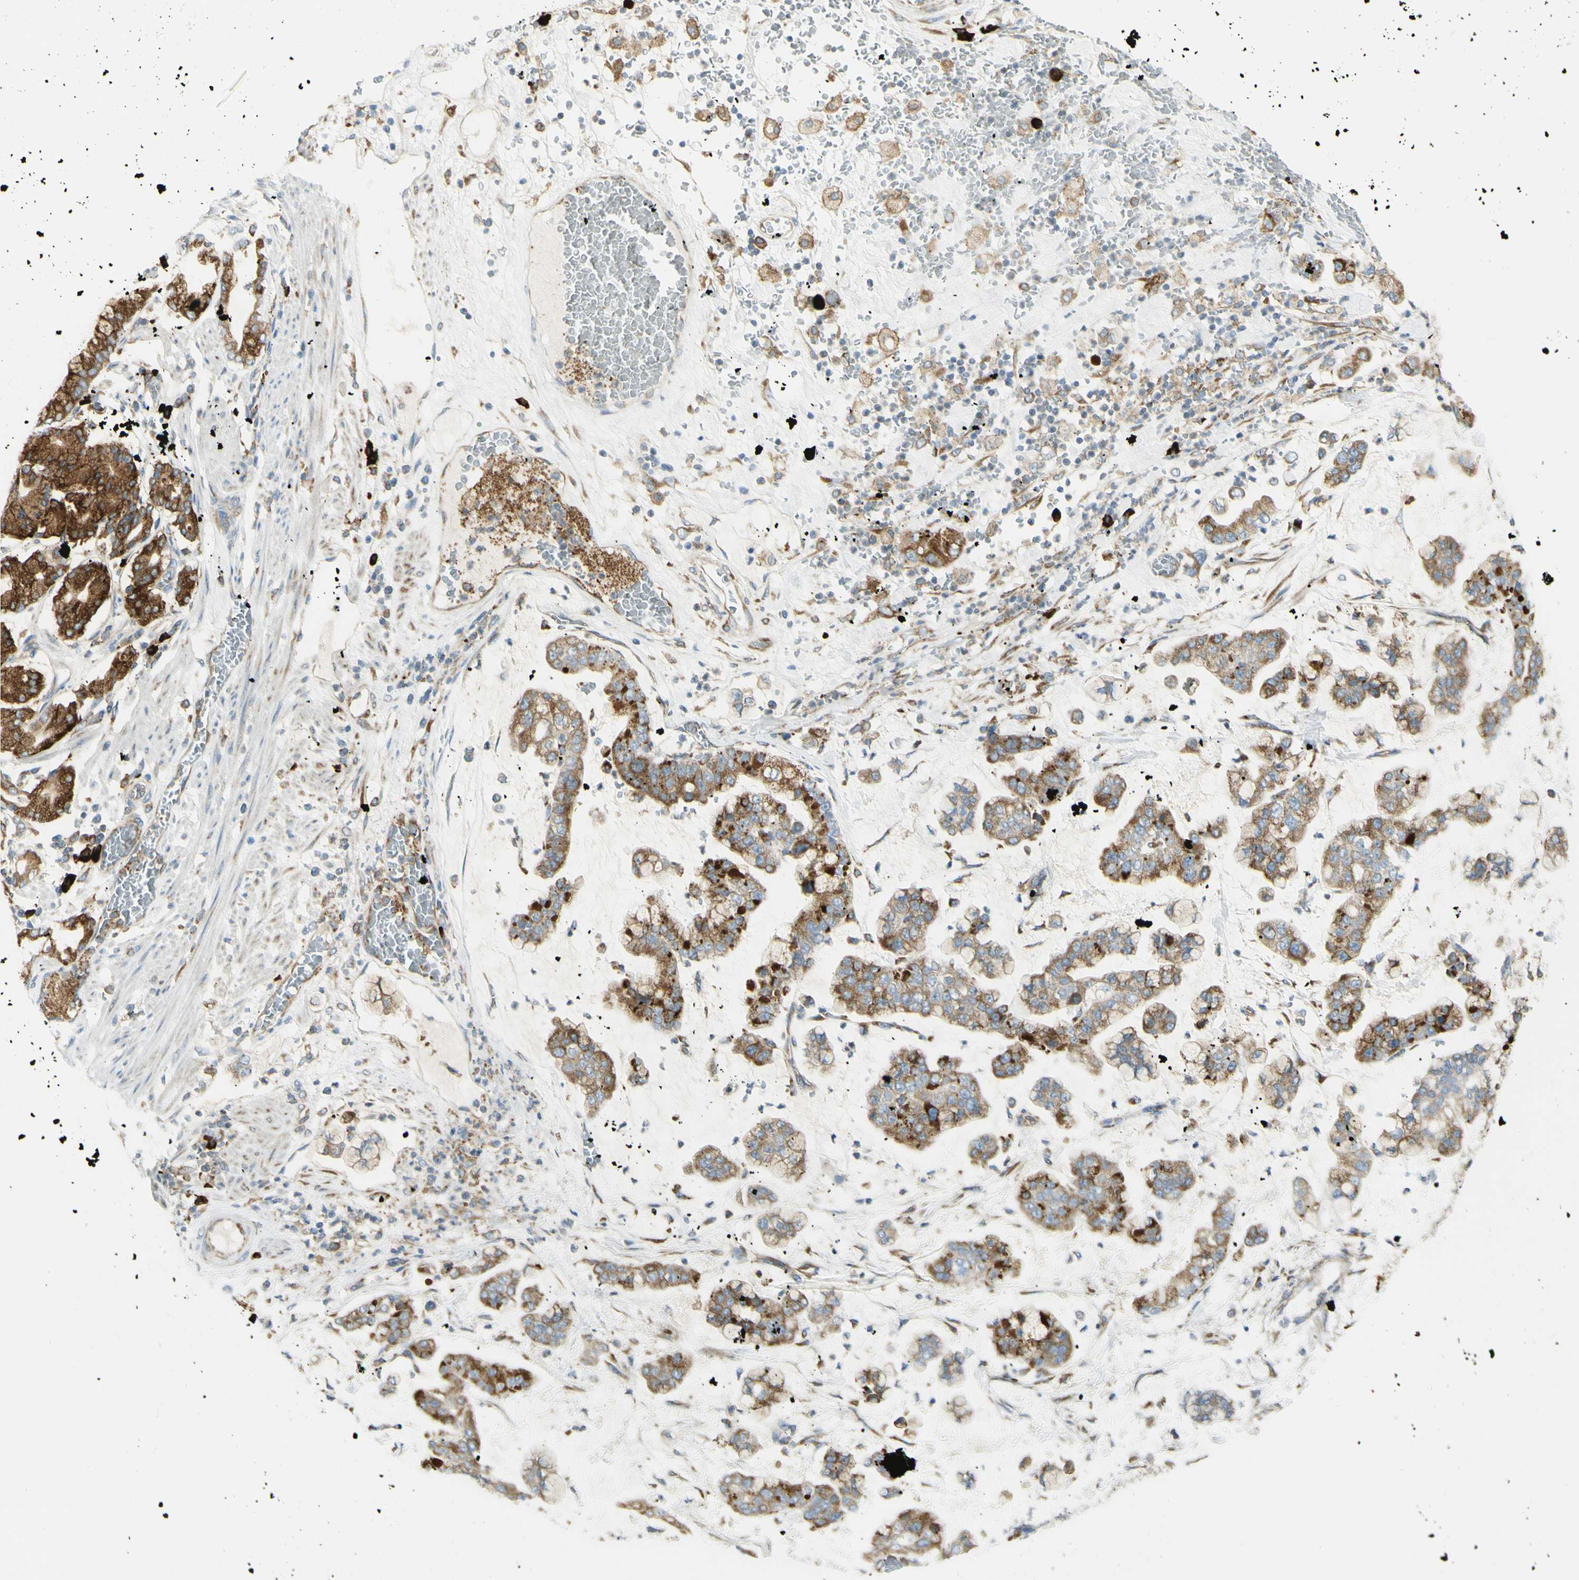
{"staining": {"intensity": "strong", "quantity": ">75%", "location": "cytoplasmic/membranous"}, "tissue": "stomach cancer", "cell_type": "Tumor cells", "image_type": "cancer", "snomed": [{"axis": "morphology", "description": "Normal tissue, NOS"}, {"axis": "morphology", "description": "Adenocarcinoma, NOS"}, {"axis": "topography", "description": "Stomach, upper"}, {"axis": "topography", "description": "Stomach"}], "caption": "High-power microscopy captured an immunohistochemistry (IHC) photomicrograph of stomach cancer, revealing strong cytoplasmic/membranous staining in approximately >75% of tumor cells.", "gene": "MANF", "patient": {"sex": "male", "age": 76}}